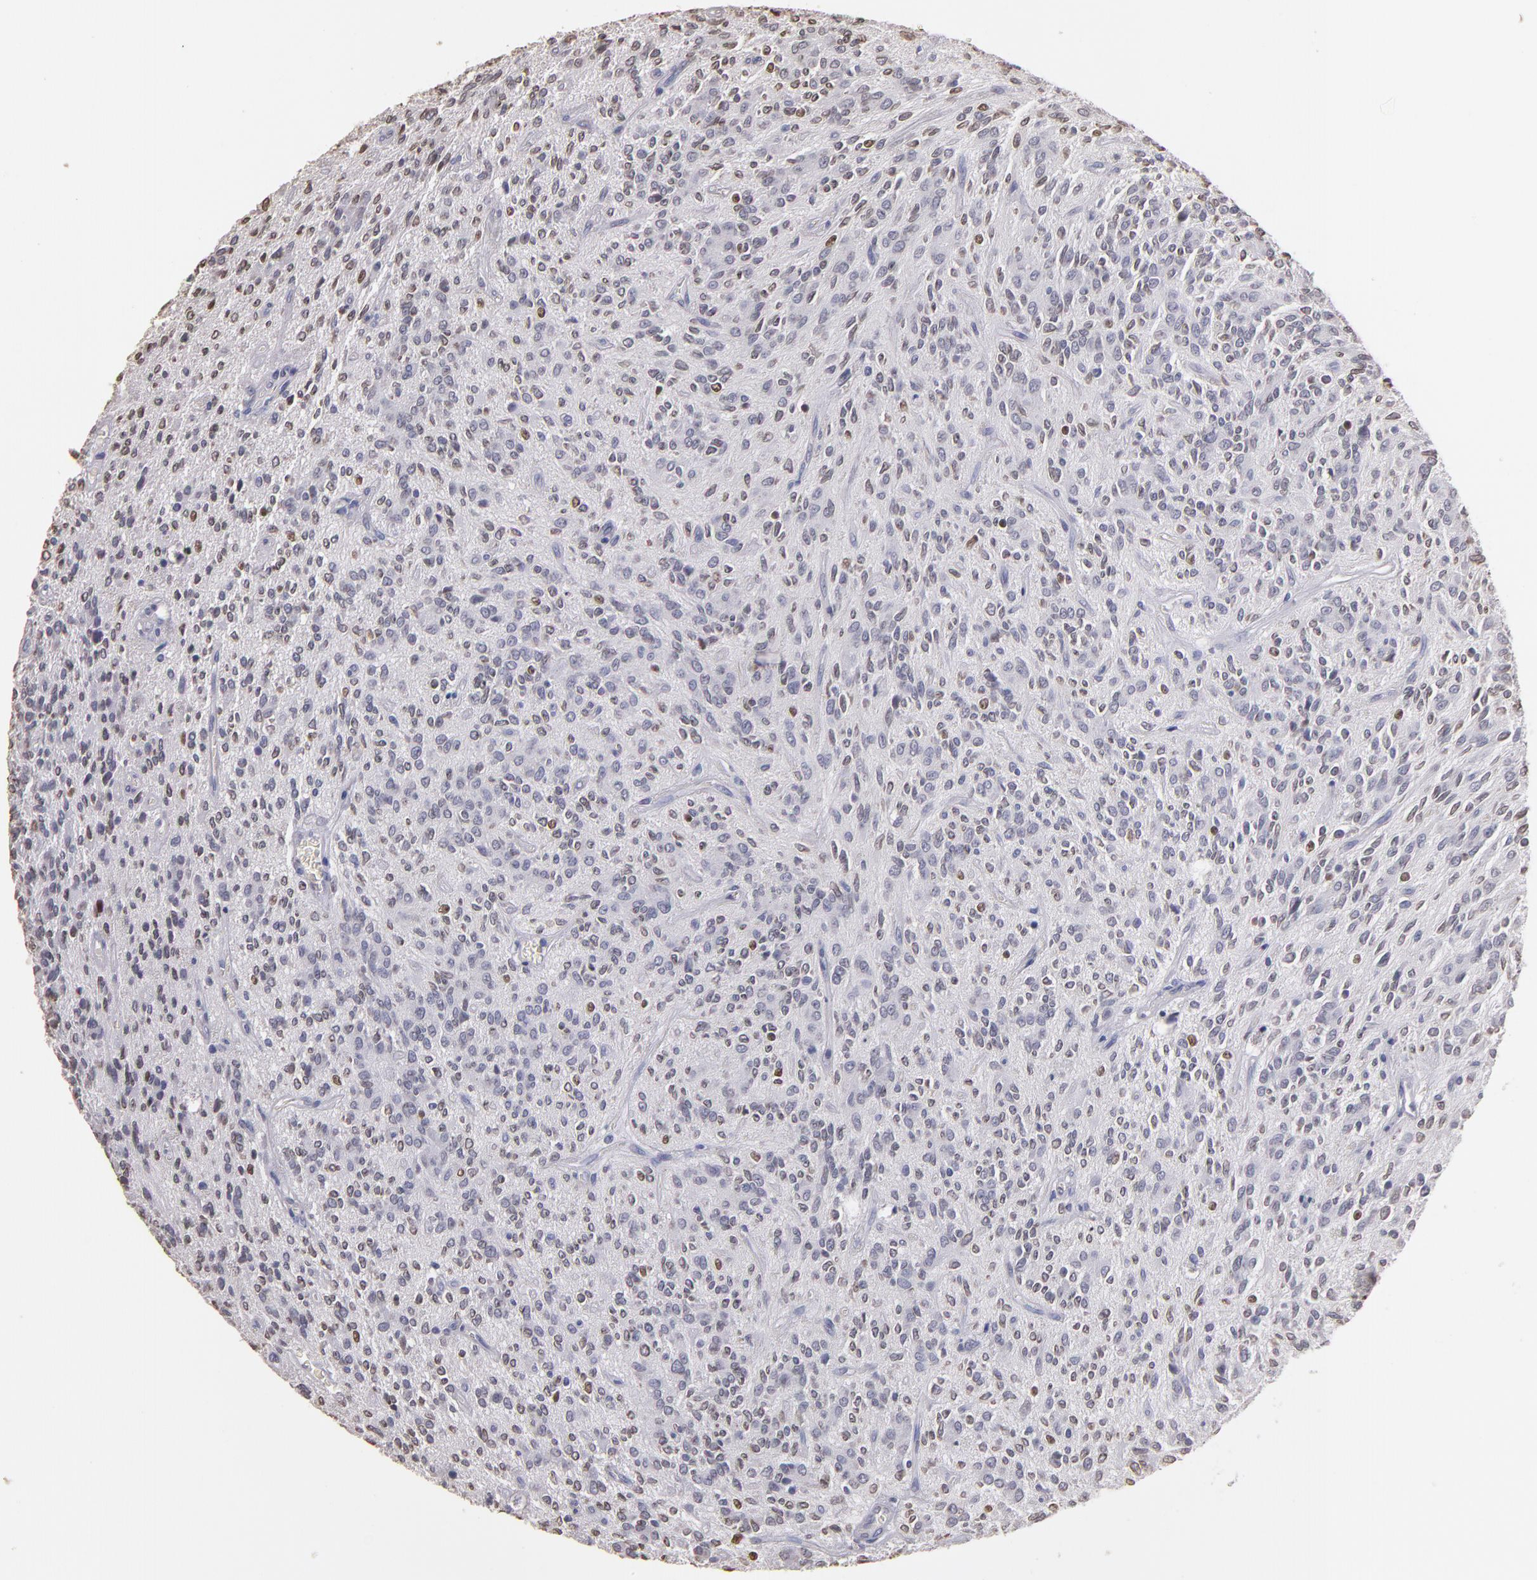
{"staining": {"intensity": "moderate", "quantity": "<25%", "location": "nuclear"}, "tissue": "glioma", "cell_type": "Tumor cells", "image_type": "cancer", "snomed": [{"axis": "morphology", "description": "Glioma, malignant, Low grade"}, {"axis": "topography", "description": "Brain"}], "caption": "Human glioma stained for a protein (brown) shows moderate nuclear positive expression in about <25% of tumor cells.", "gene": "SOX10", "patient": {"sex": "female", "age": 15}}